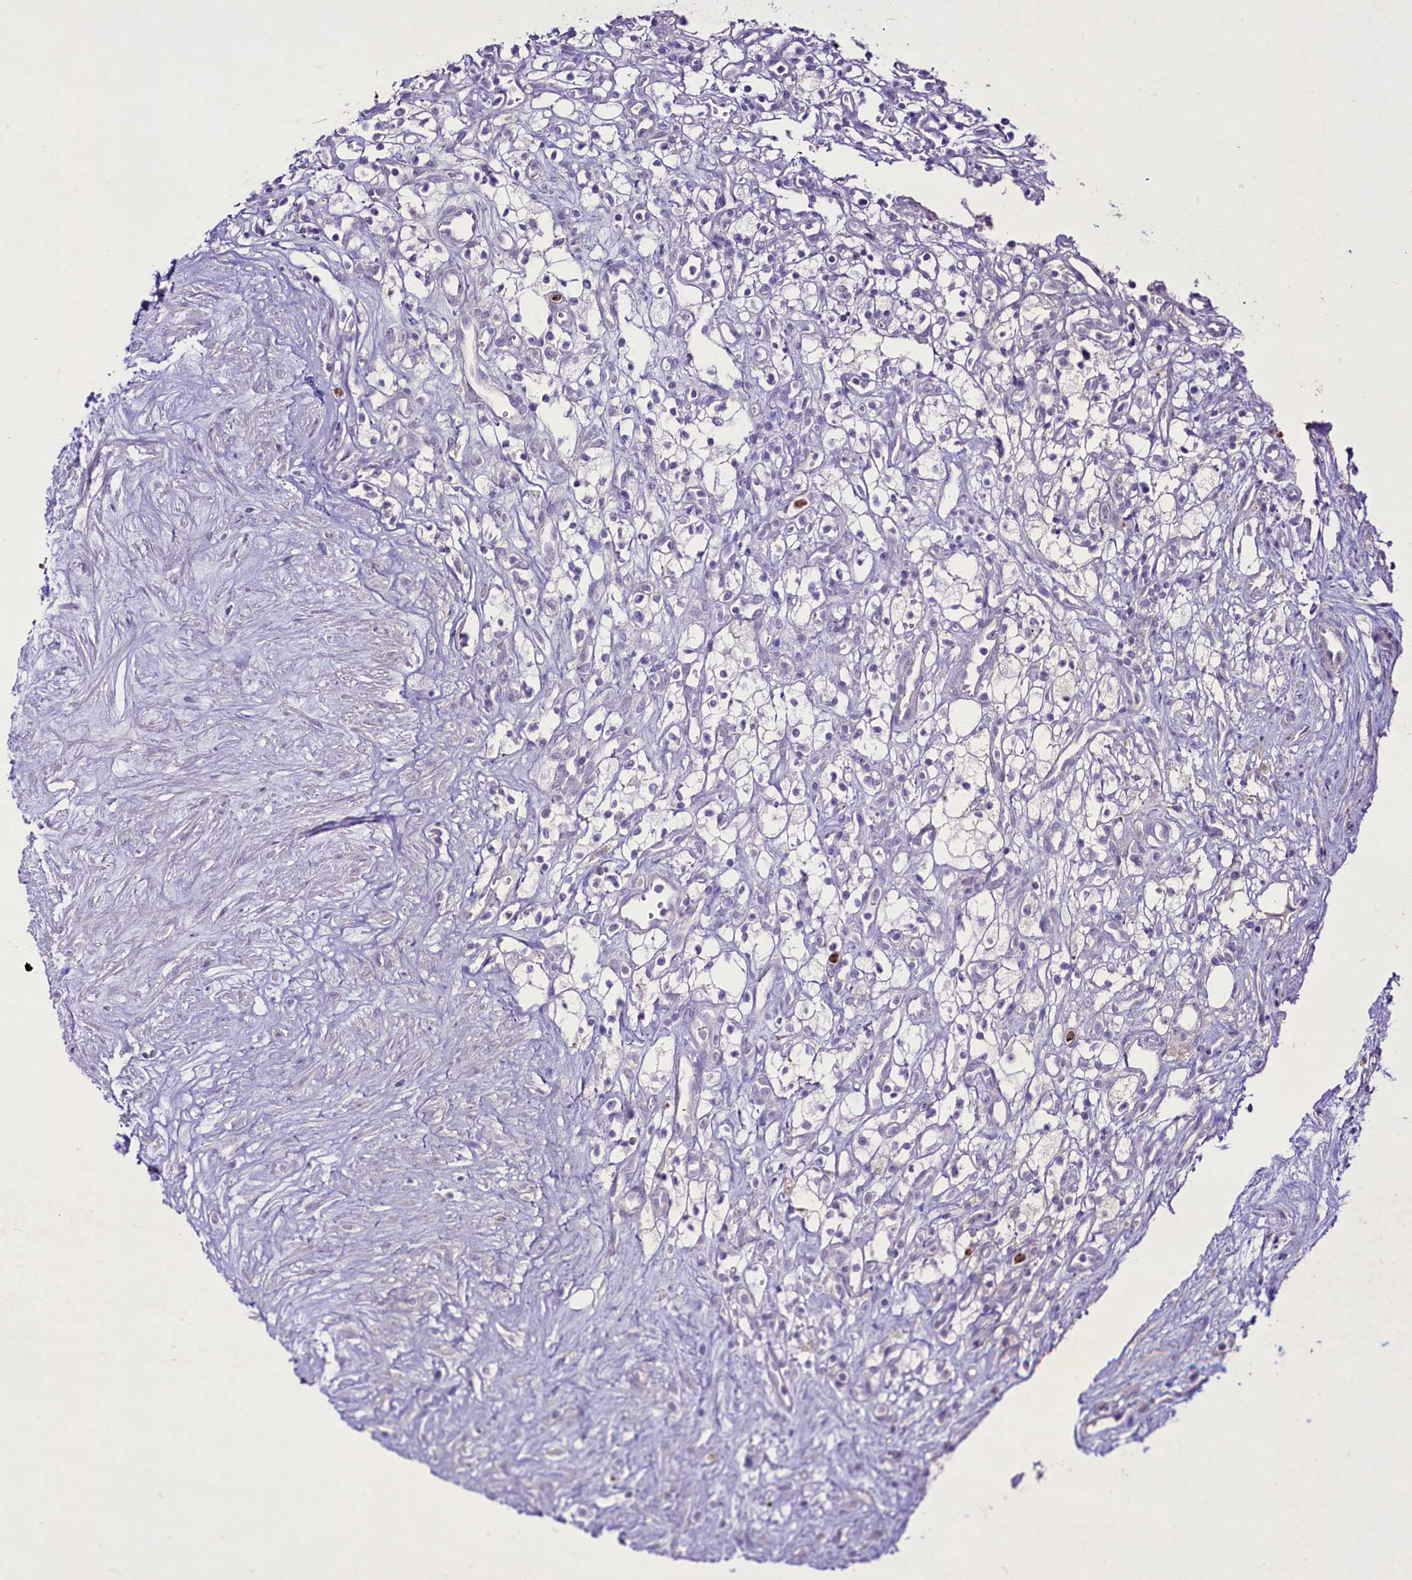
{"staining": {"intensity": "negative", "quantity": "none", "location": "none"}, "tissue": "renal cancer", "cell_type": "Tumor cells", "image_type": "cancer", "snomed": [{"axis": "morphology", "description": "Adenocarcinoma, NOS"}, {"axis": "topography", "description": "Kidney"}], "caption": "The histopathology image demonstrates no significant staining in tumor cells of renal adenocarcinoma. (Brightfield microscopy of DAB IHC at high magnification).", "gene": "FAM209B", "patient": {"sex": "male", "age": 59}}